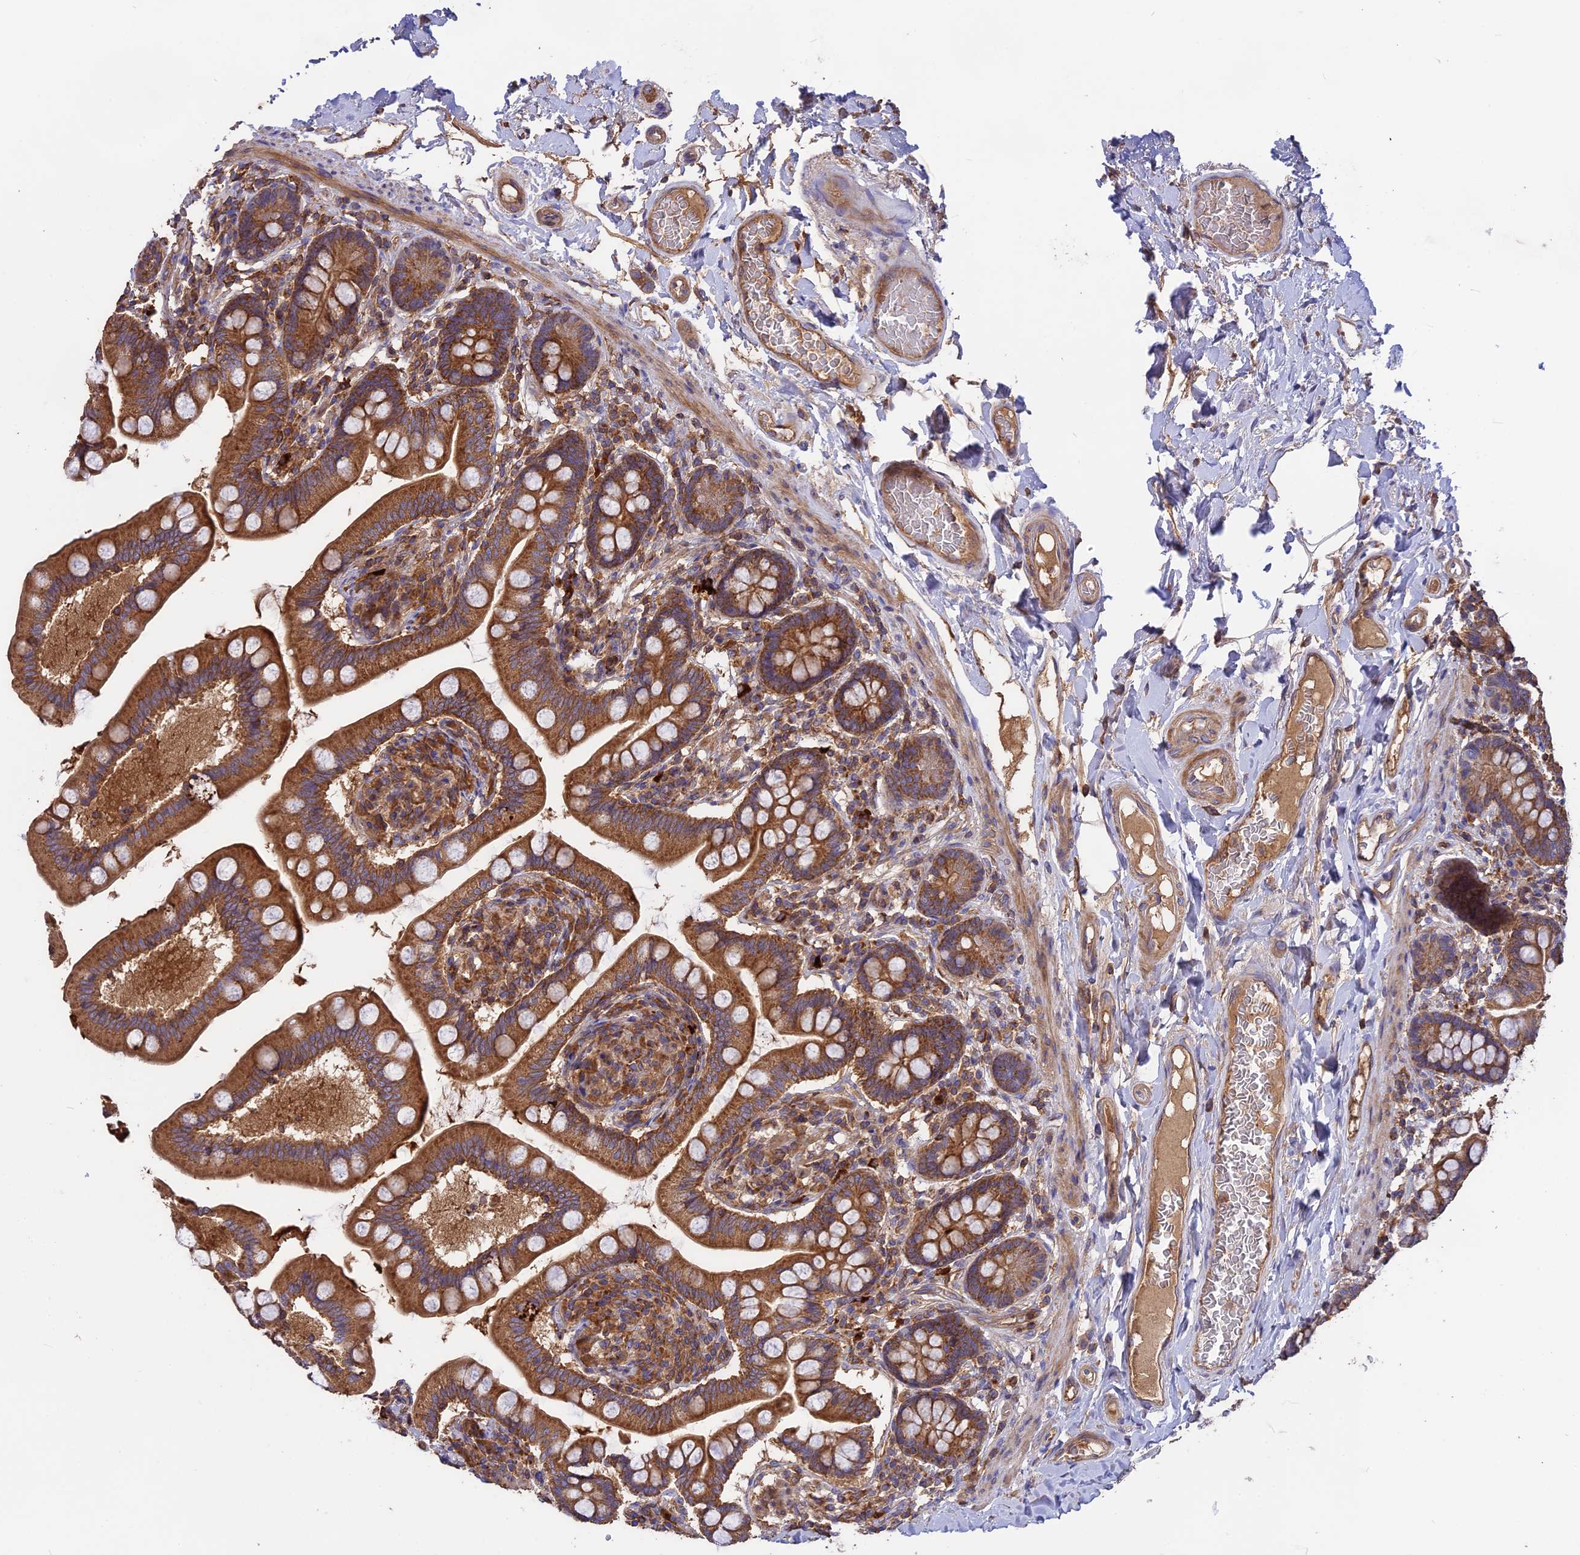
{"staining": {"intensity": "strong", "quantity": ">75%", "location": "cytoplasmic/membranous"}, "tissue": "small intestine", "cell_type": "Glandular cells", "image_type": "normal", "snomed": [{"axis": "morphology", "description": "Normal tissue, NOS"}, {"axis": "topography", "description": "Small intestine"}], "caption": "Immunohistochemistry image of normal small intestine: human small intestine stained using immunohistochemistry (IHC) demonstrates high levels of strong protein expression localized specifically in the cytoplasmic/membranous of glandular cells, appearing as a cytoplasmic/membranous brown color.", "gene": "NUDT8", "patient": {"sex": "female", "age": 64}}